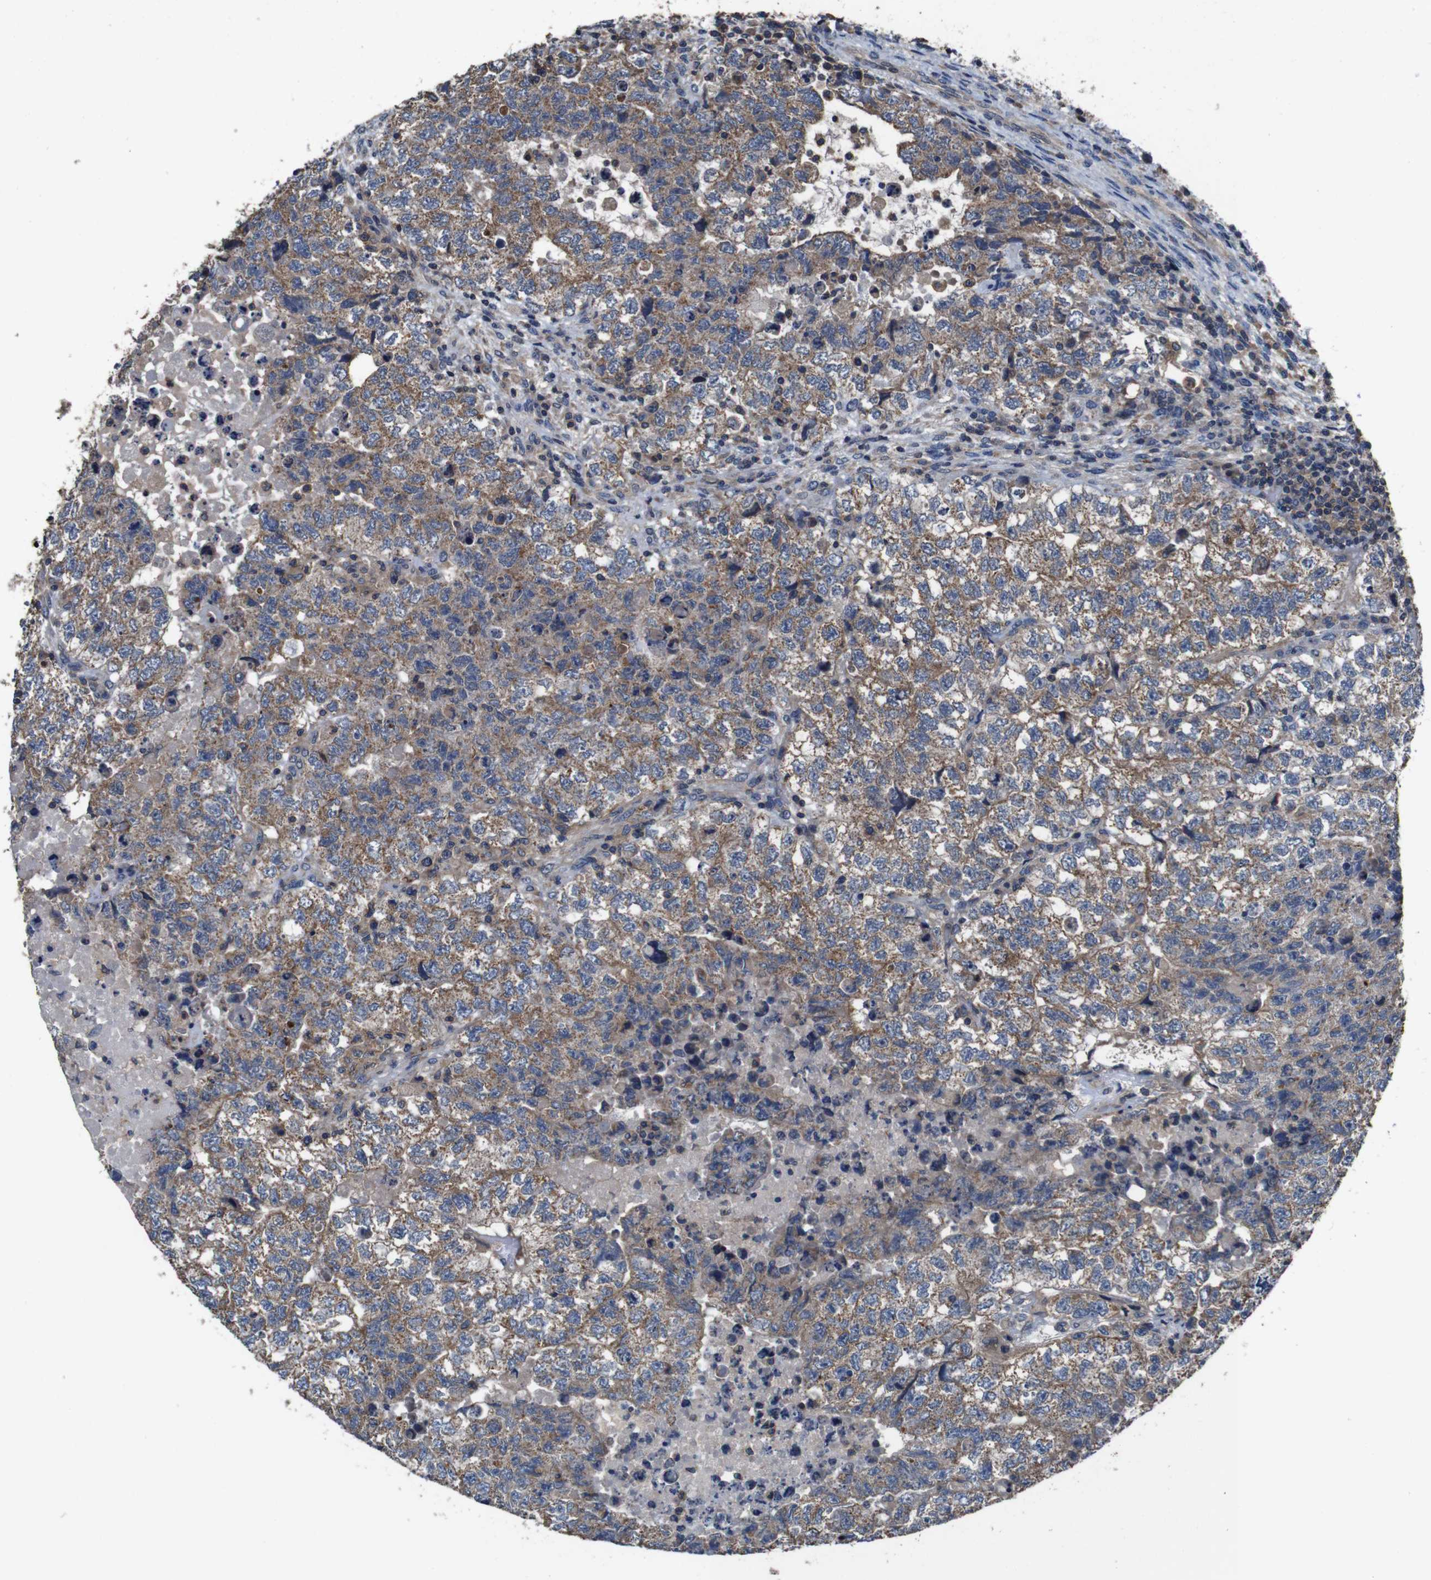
{"staining": {"intensity": "moderate", "quantity": ">75%", "location": "cytoplasmic/membranous"}, "tissue": "testis cancer", "cell_type": "Tumor cells", "image_type": "cancer", "snomed": [{"axis": "morphology", "description": "Carcinoma, Embryonal, NOS"}, {"axis": "topography", "description": "Testis"}], "caption": "A medium amount of moderate cytoplasmic/membranous staining is identified in about >75% of tumor cells in embryonal carcinoma (testis) tissue. (DAB (3,3'-diaminobenzidine) = brown stain, brightfield microscopy at high magnification).", "gene": "GLIPR1", "patient": {"sex": "male", "age": 36}}